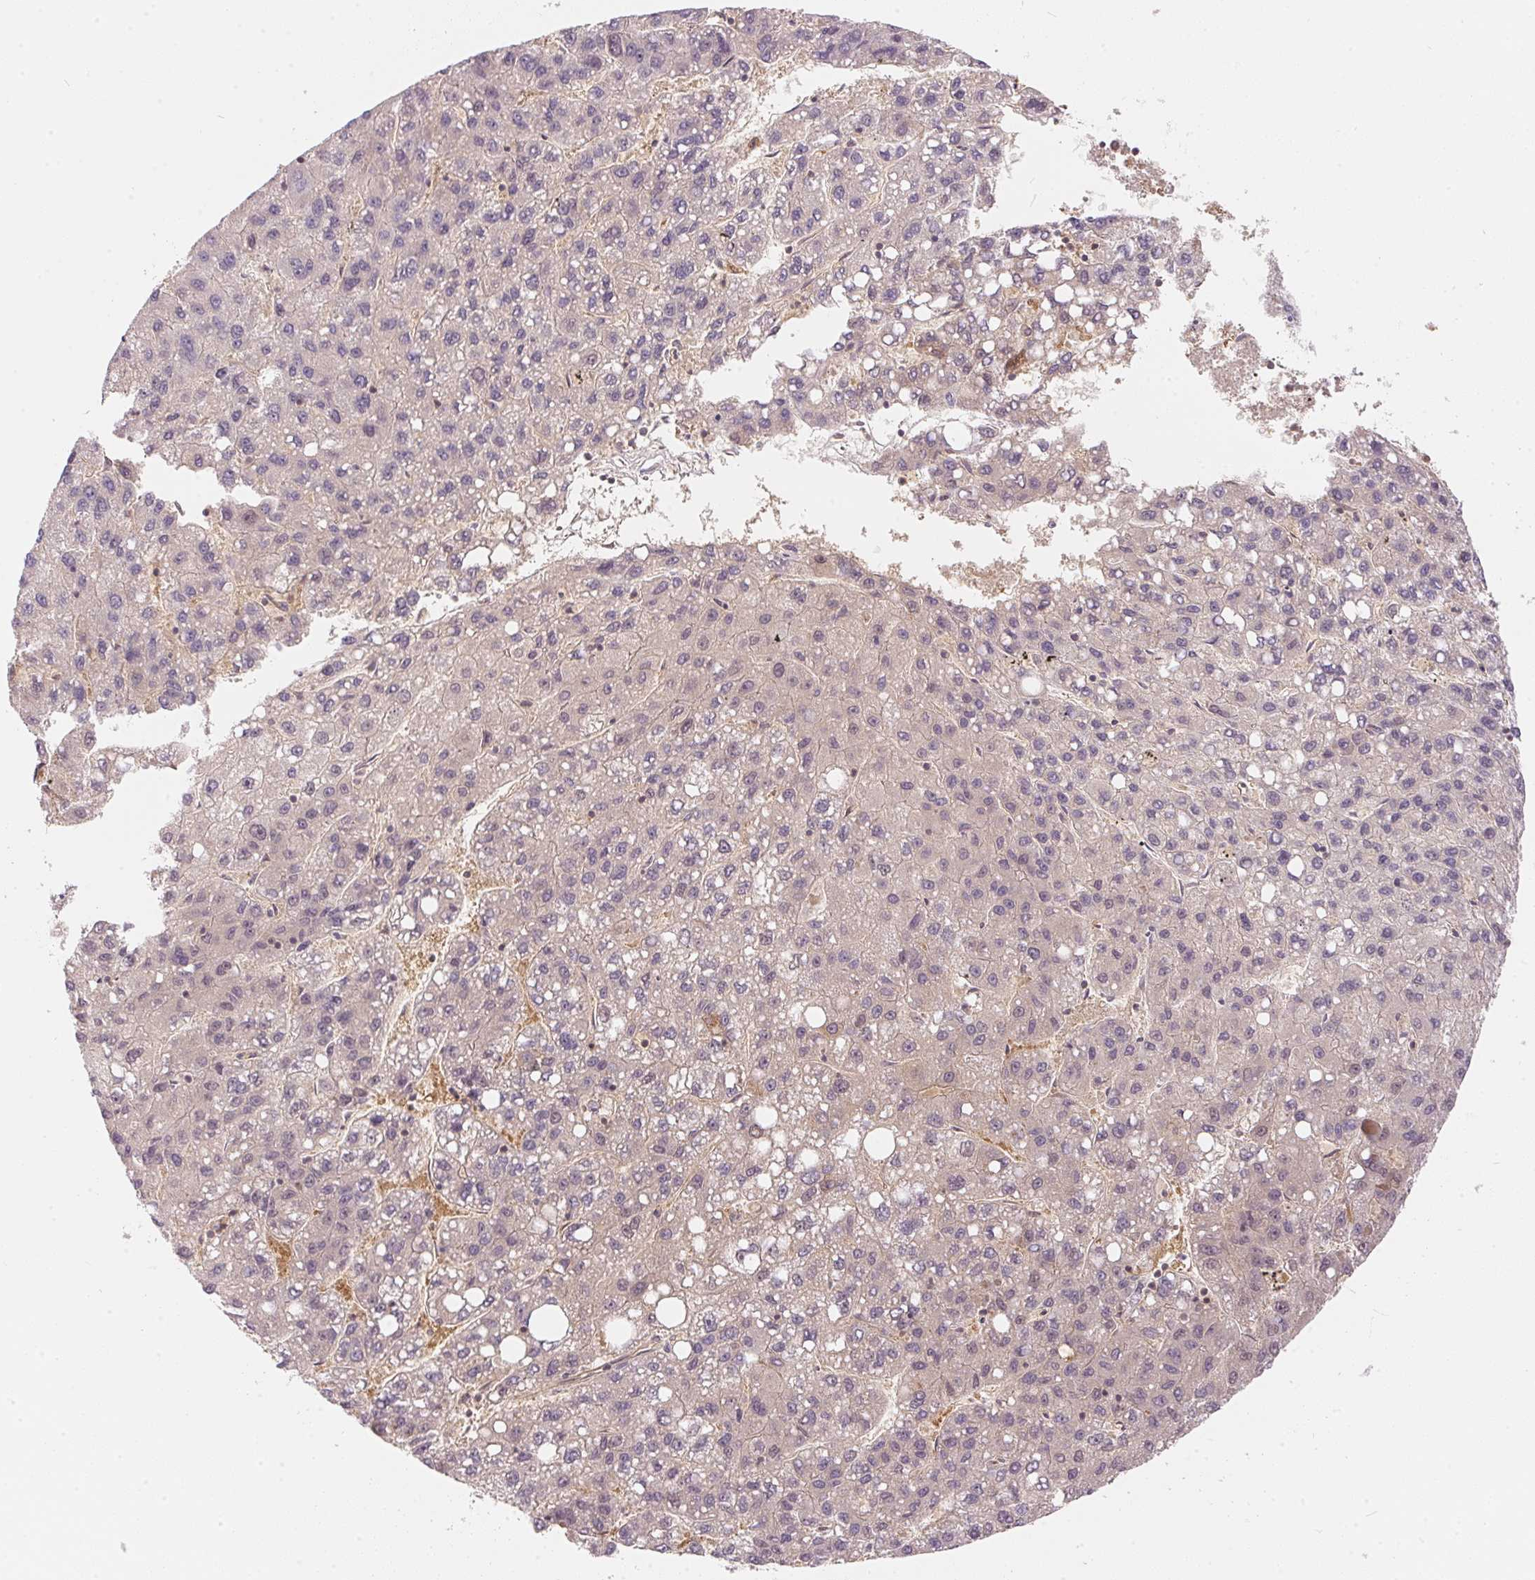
{"staining": {"intensity": "negative", "quantity": "none", "location": "none"}, "tissue": "liver cancer", "cell_type": "Tumor cells", "image_type": "cancer", "snomed": [{"axis": "morphology", "description": "Carcinoma, Hepatocellular, NOS"}, {"axis": "topography", "description": "Liver"}], "caption": "Protein analysis of liver cancer (hepatocellular carcinoma) shows no significant expression in tumor cells.", "gene": "BLMH", "patient": {"sex": "female", "age": 82}}